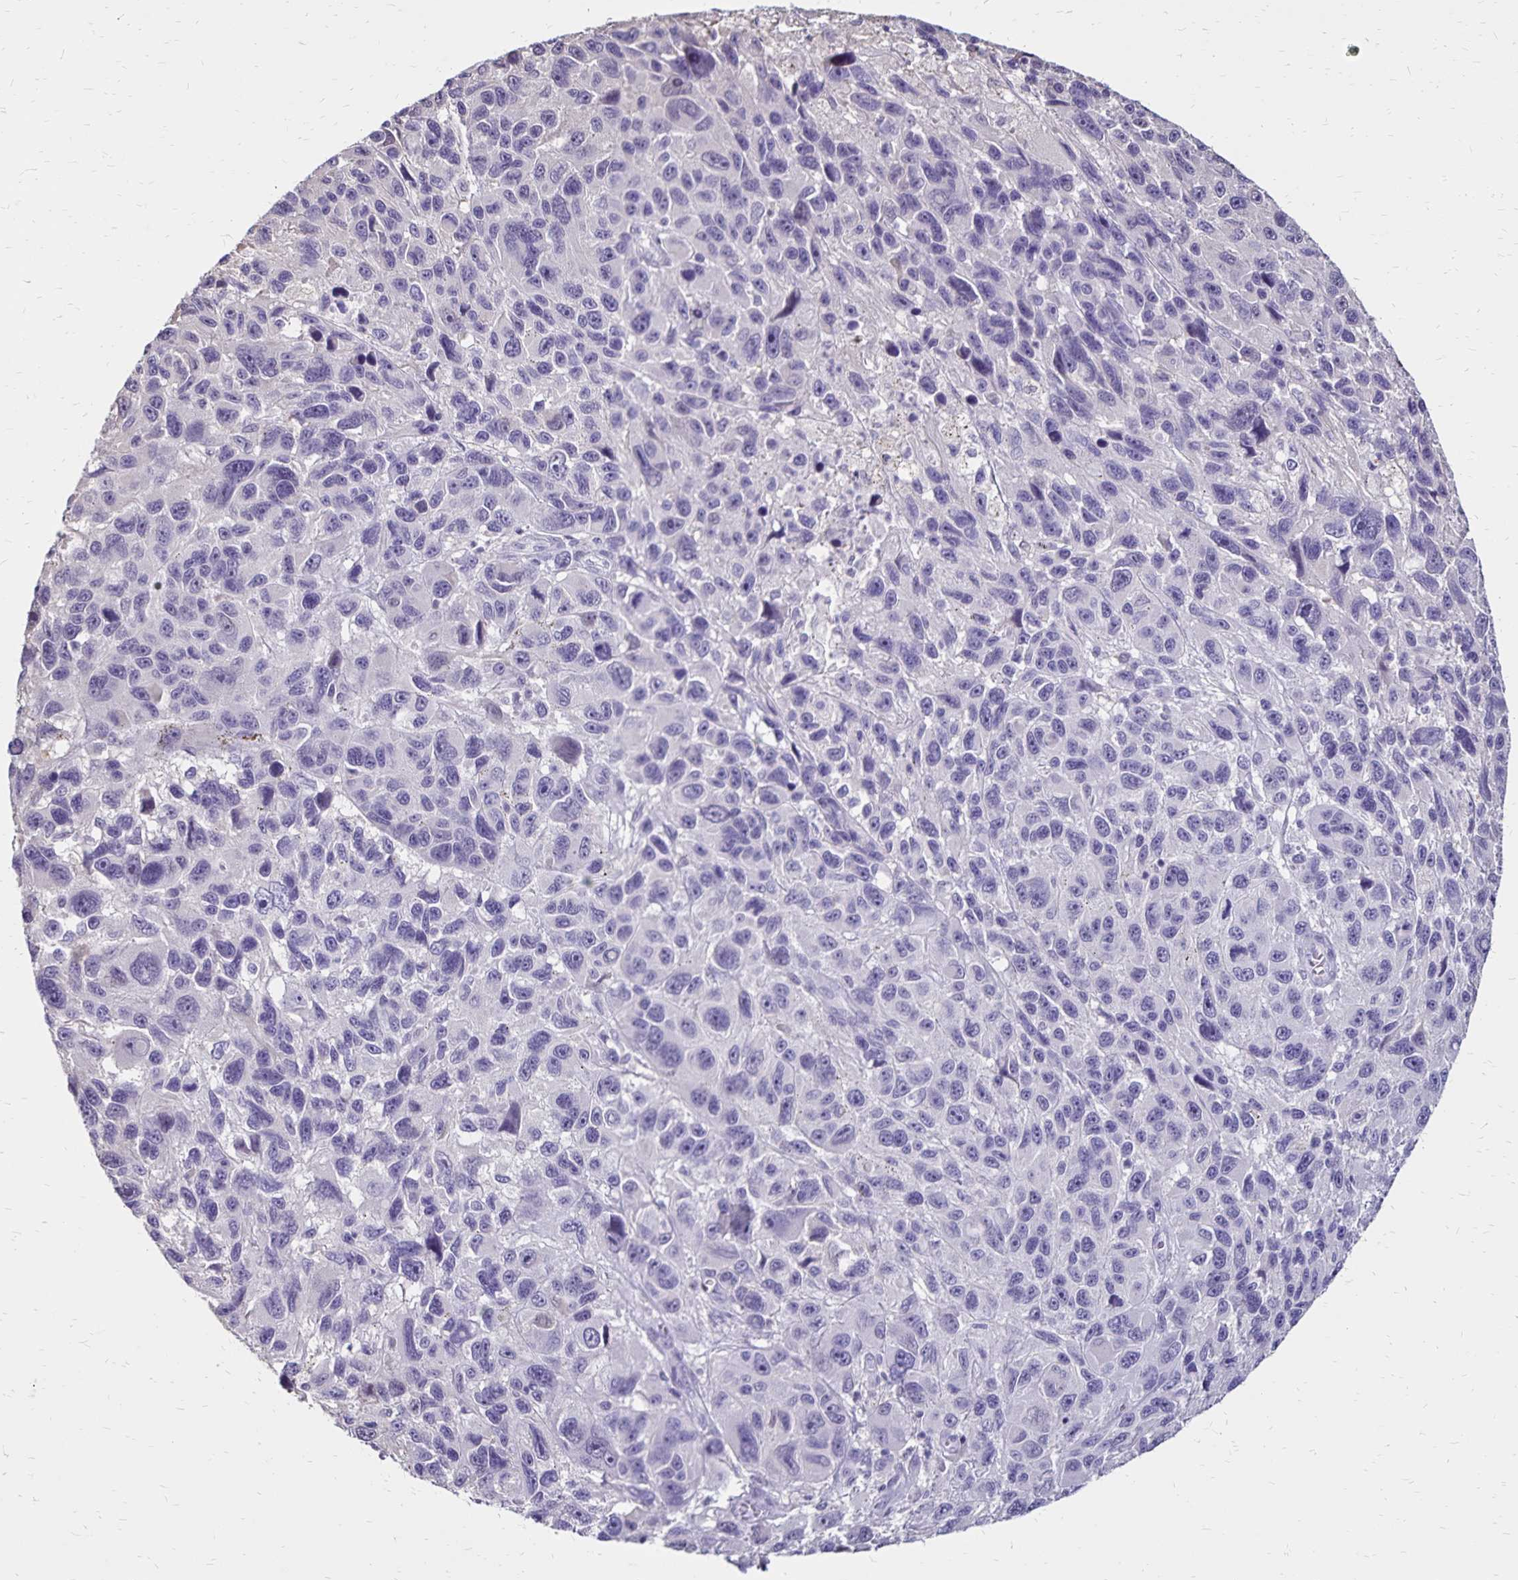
{"staining": {"intensity": "negative", "quantity": "none", "location": "none"}, "tissue": "melanoma", "cell_type": "Tumor cells", "image_type": "cancer", "snomed": [{"axis": "morphology", "description": "Malignant melanoma, NOS"}, {"axis": "topography", "description": "Skin"}], "caption": "Immunohistochemistry of human malignant melanoma exhibits no expression in tumor cells.", "gene": "SH3GL3", "patient": {"sex": "male", "age": 53}}